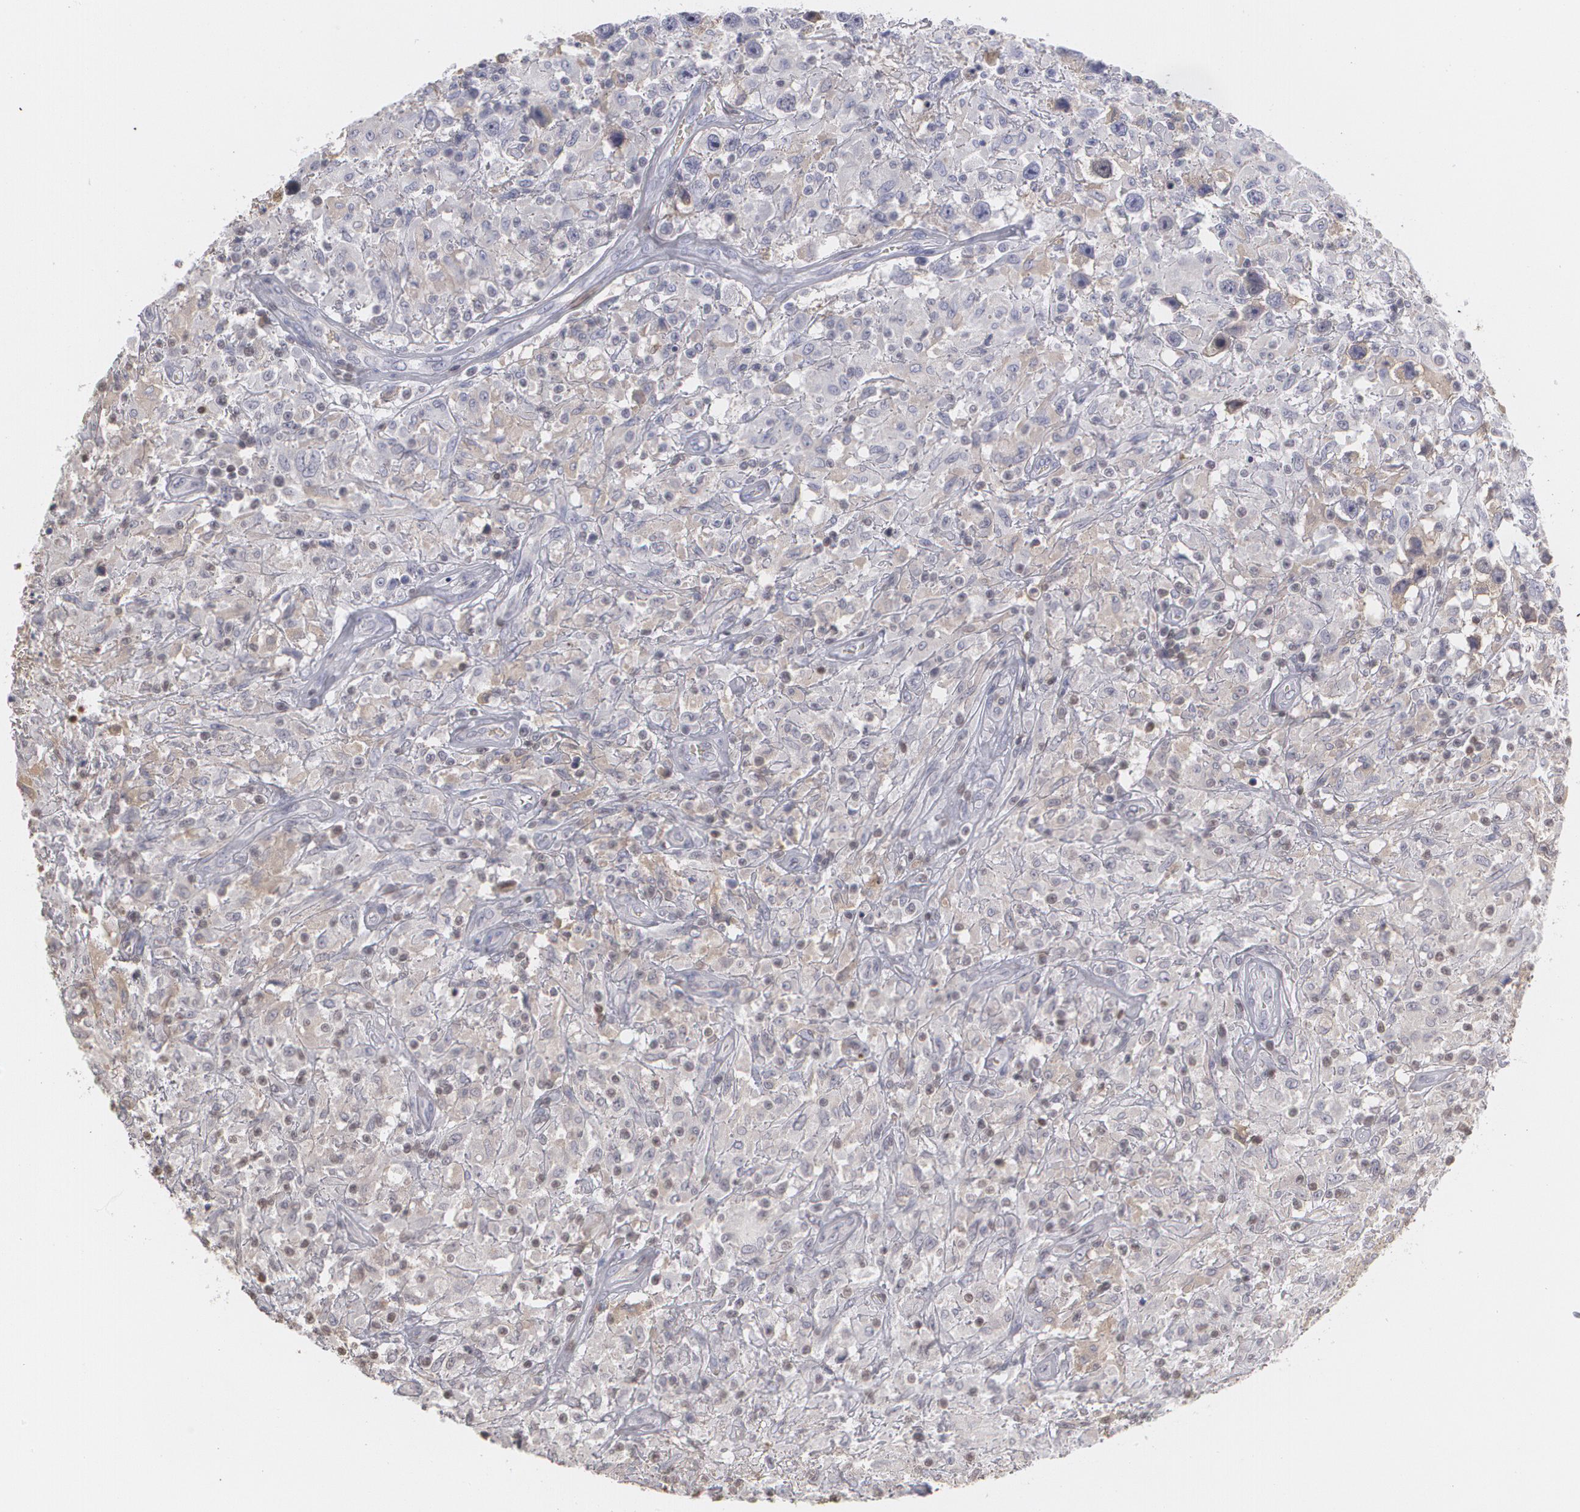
{"staining": {"intensity": "negative", "quantity": "none", "location": "none"}, "tissue": "testis cancer", "cell_type": "Tumor cells", "image_type": "cancer", "snomed": [{"axis": "morphology", "description": "Seminoma, NOS"}, {"axis": "topography", "description": "Testis"}], "caption": "A histopathology image of human testis cancer (seminoma) is negative for staining in tumor cells.", "gene": "SERPINA1", "patient": {"sex": "male", "age": 34}}